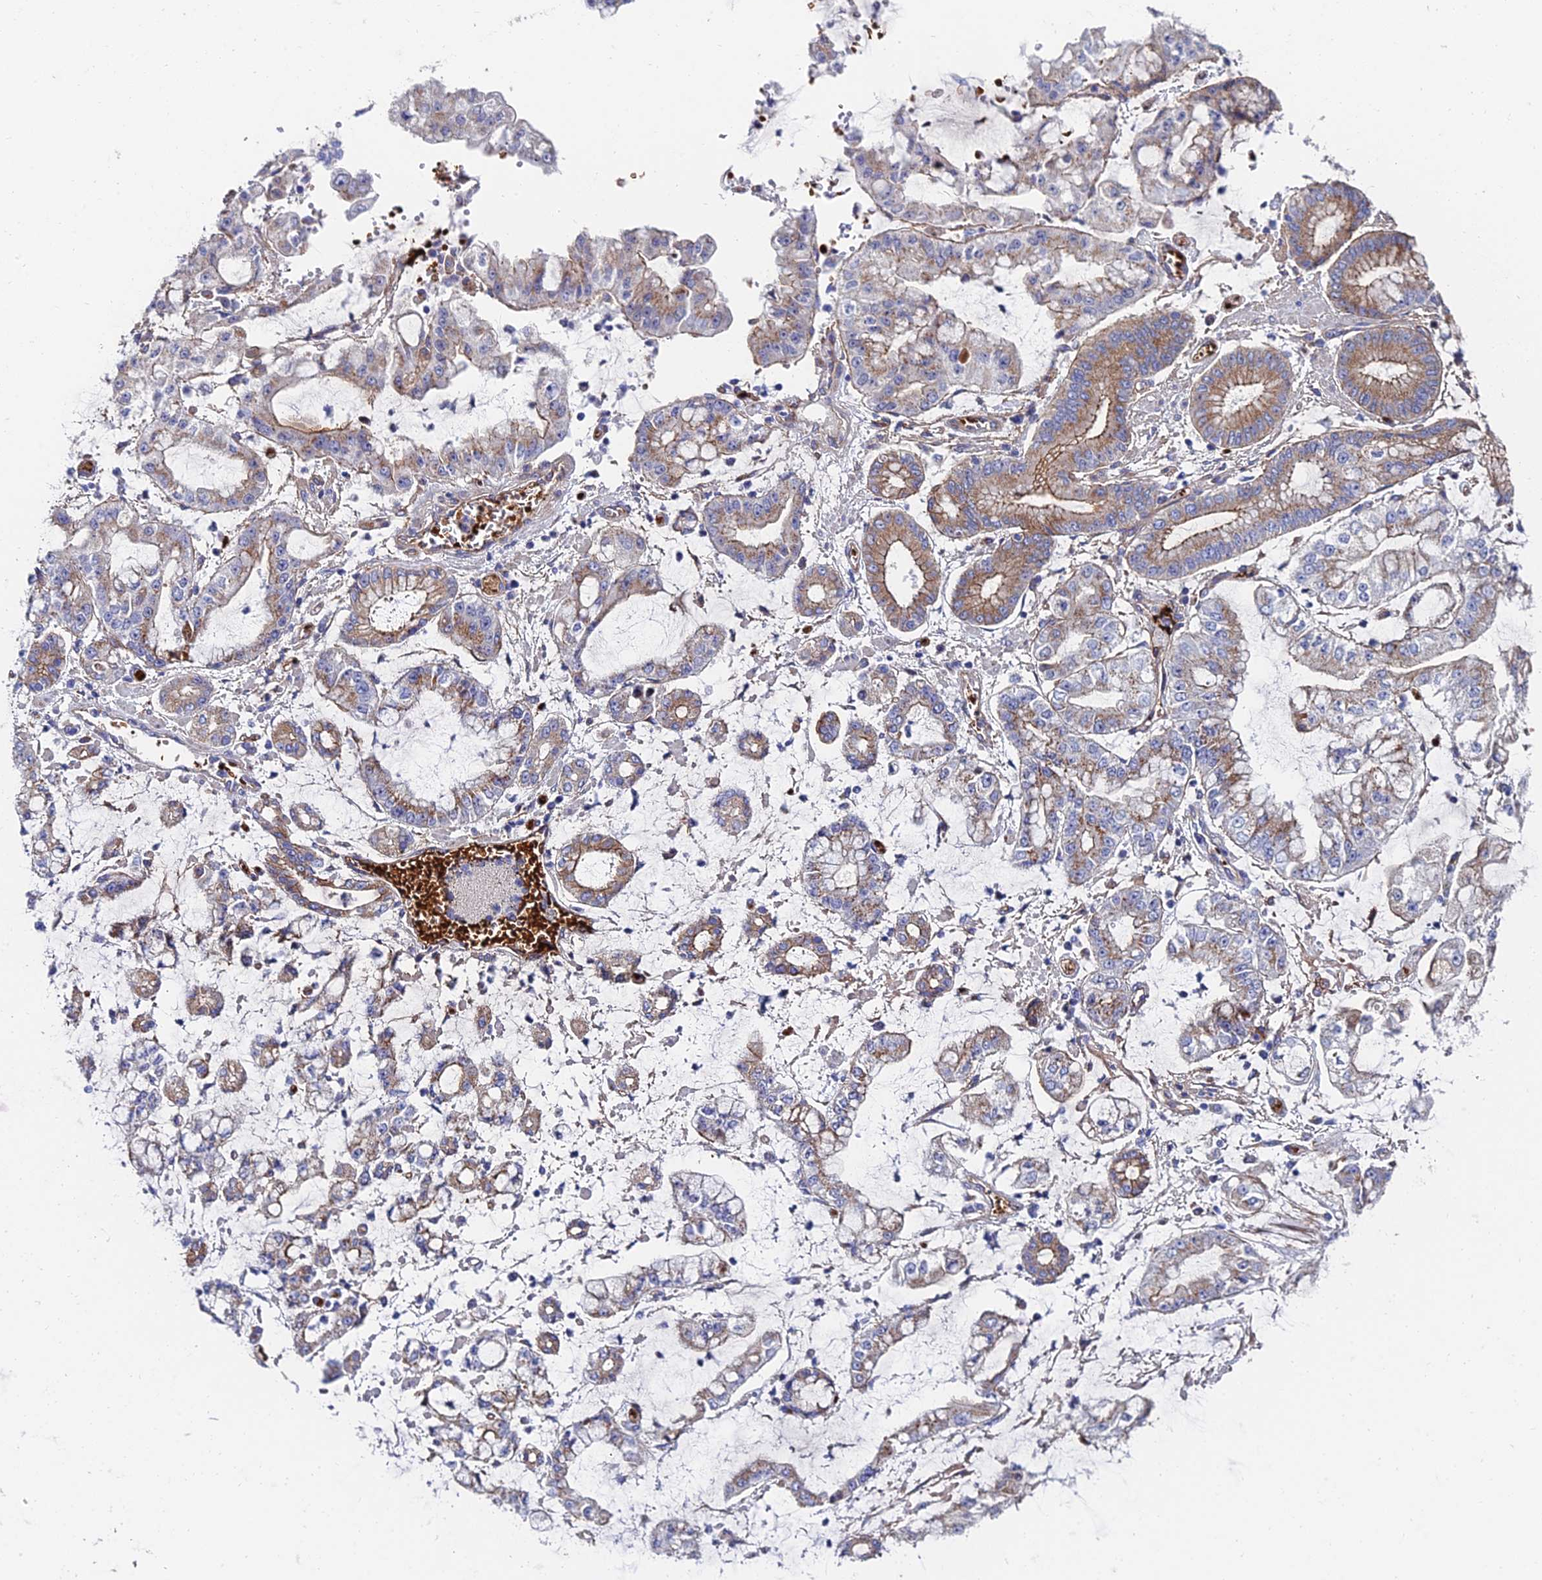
{"staining": {"intensity": "weak", "quantity": "25%-75%", "location": "cytoplasmic/membranous"}, "tissue": "stomach cancer", "cell_type": "Tumor cells", "image_type": "cancer", "snomed": [{"axis": "morphology", "description": "Adenocarcinoma, NOS"}, {"axis": "topography", "description": "Stomach"}], "caption": "Stomach cancer (adenocarcinoma) stained with a brown dye reveals weak cytoplasmic/membranous positive staining in about 25%-75% of tumor cells.", "gene": "ADGRF3", "patient": {"sex": "male", "age": 76}}